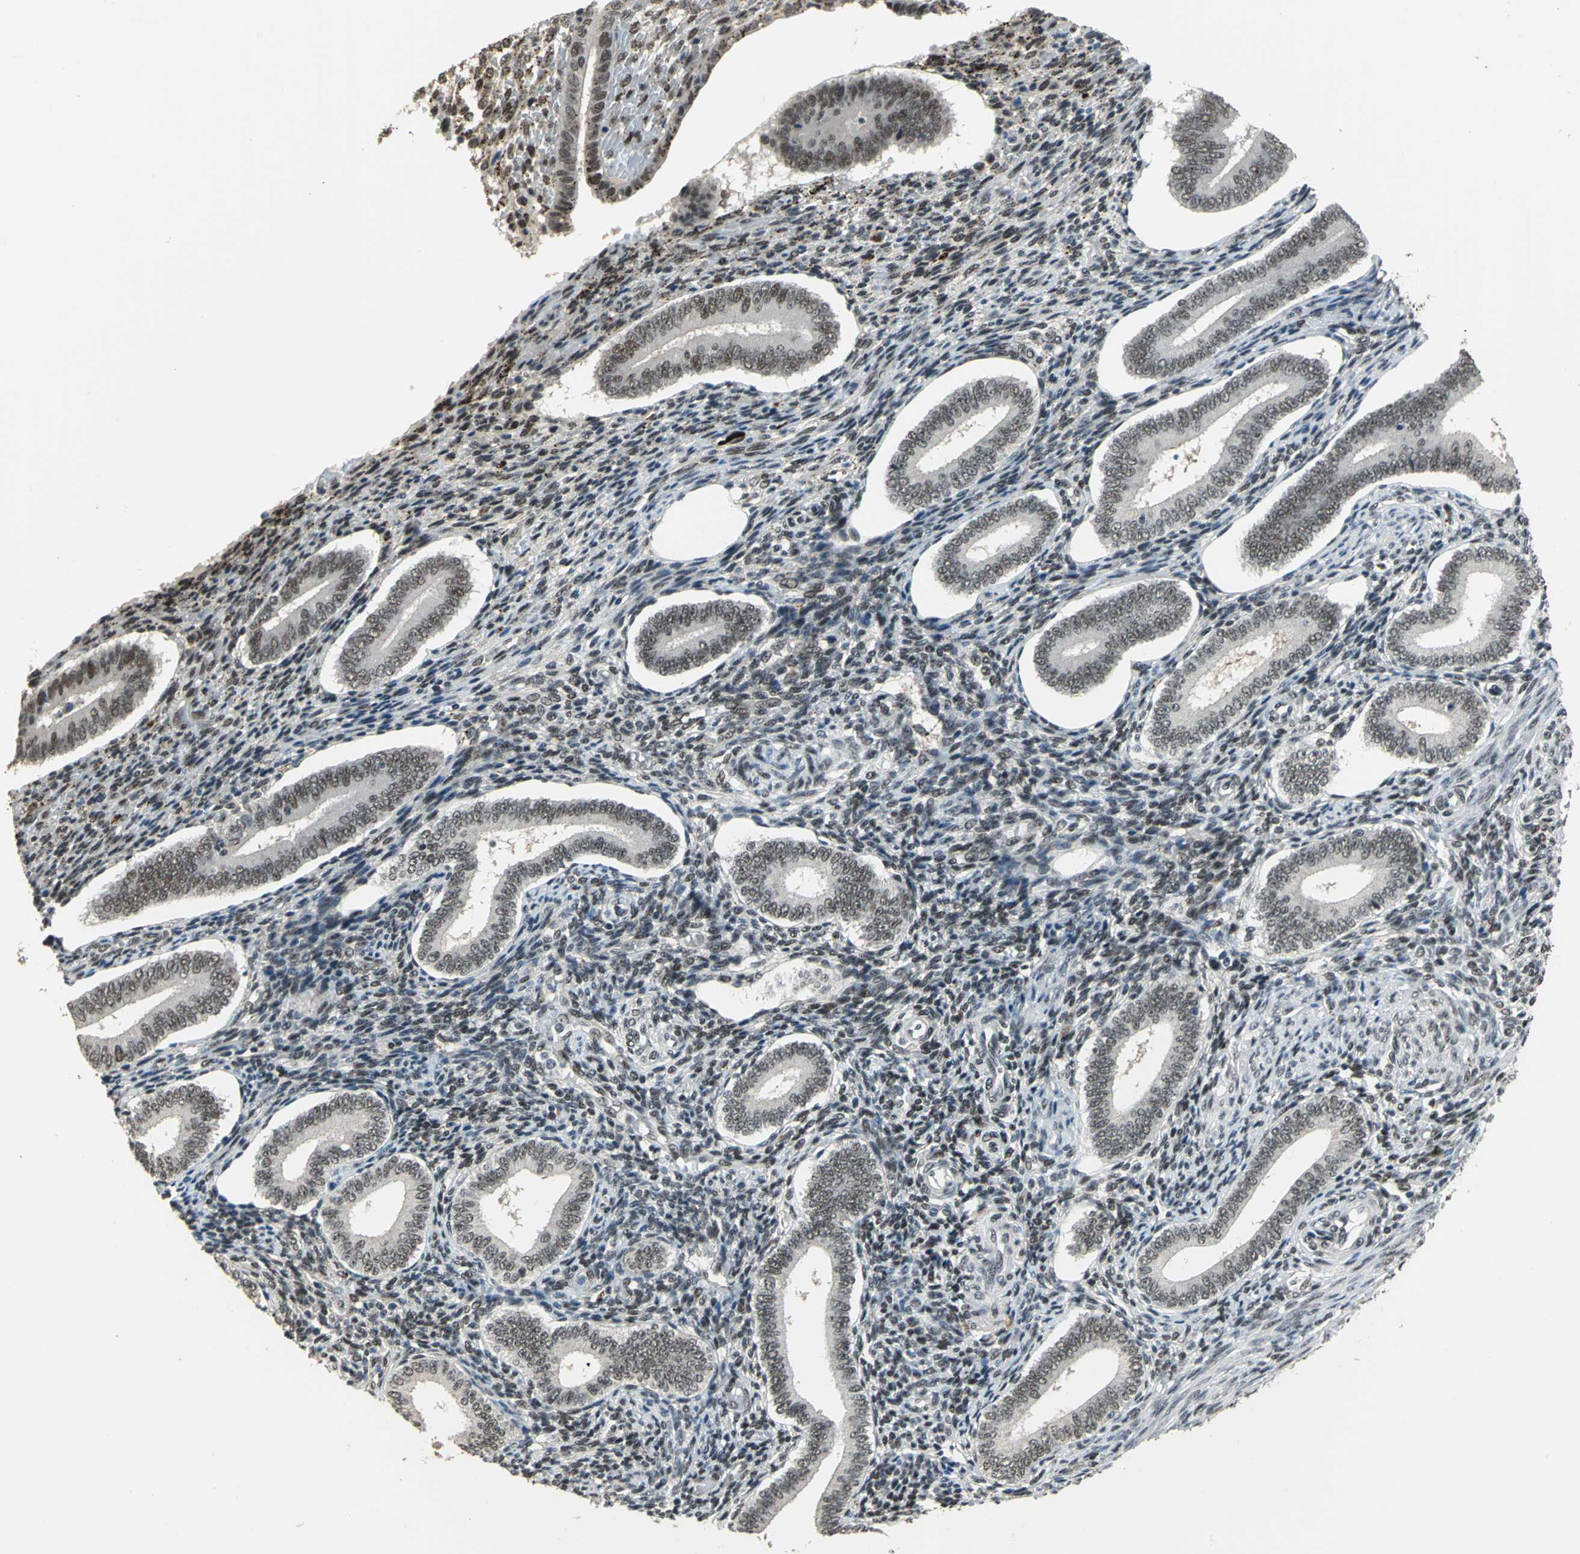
{"staining": {"intensity": "moderate", "quantity": ">75%", "location": "nuclear"}, "tissue": "endometrium", "cell_type": "Cells in endometrial stroma", "image_type": "normal", "snomed": [{"axis": "morphology", "description": "Normal tissue, NOS"}, {"axis": "topography", "description": "Endometrium"}], "caption": "Immunohistochemical staining of unremarkable human endometrium demonstrates medium levels of moderate nuclear positivity in about >75% of cells in endometrial stroma.", "gene": "ELF2", "patient": {"sex": "female", "age": 42}}